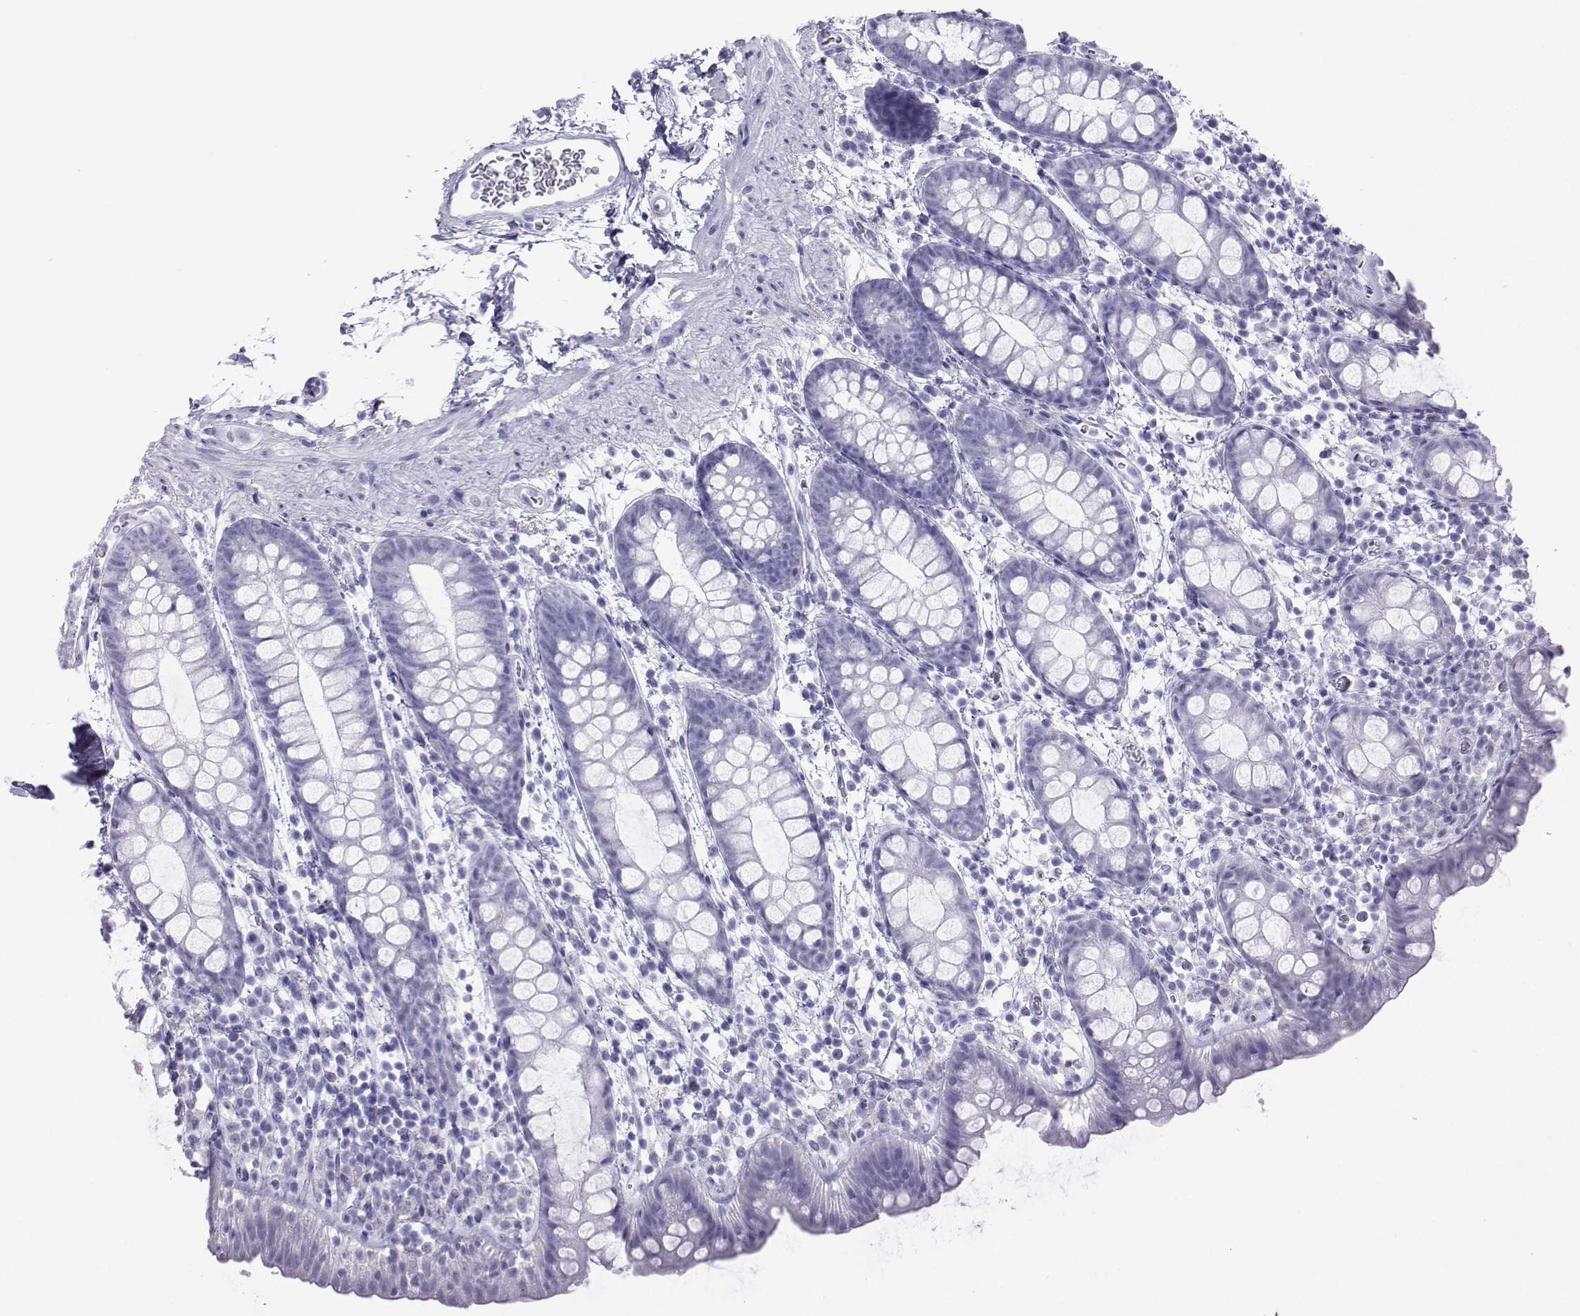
{"staining": {"intensity": "negative", "quantity": "none", "location": "none"}, "tissue": "rectum", "cell_type": "Glandular cells", "image_type": "normal", "snomed": [{"axis": "morphology", "description": "Normal tissue, NOS"}, {"axis": "topography", "description": "Rectum"}], "caption": "DAB immunohistochemical staining of benign rectum reveals no significant staining in glandular cells.", "gene": "LORICRIN", "patient": {"sex": "male", "age": 57}}